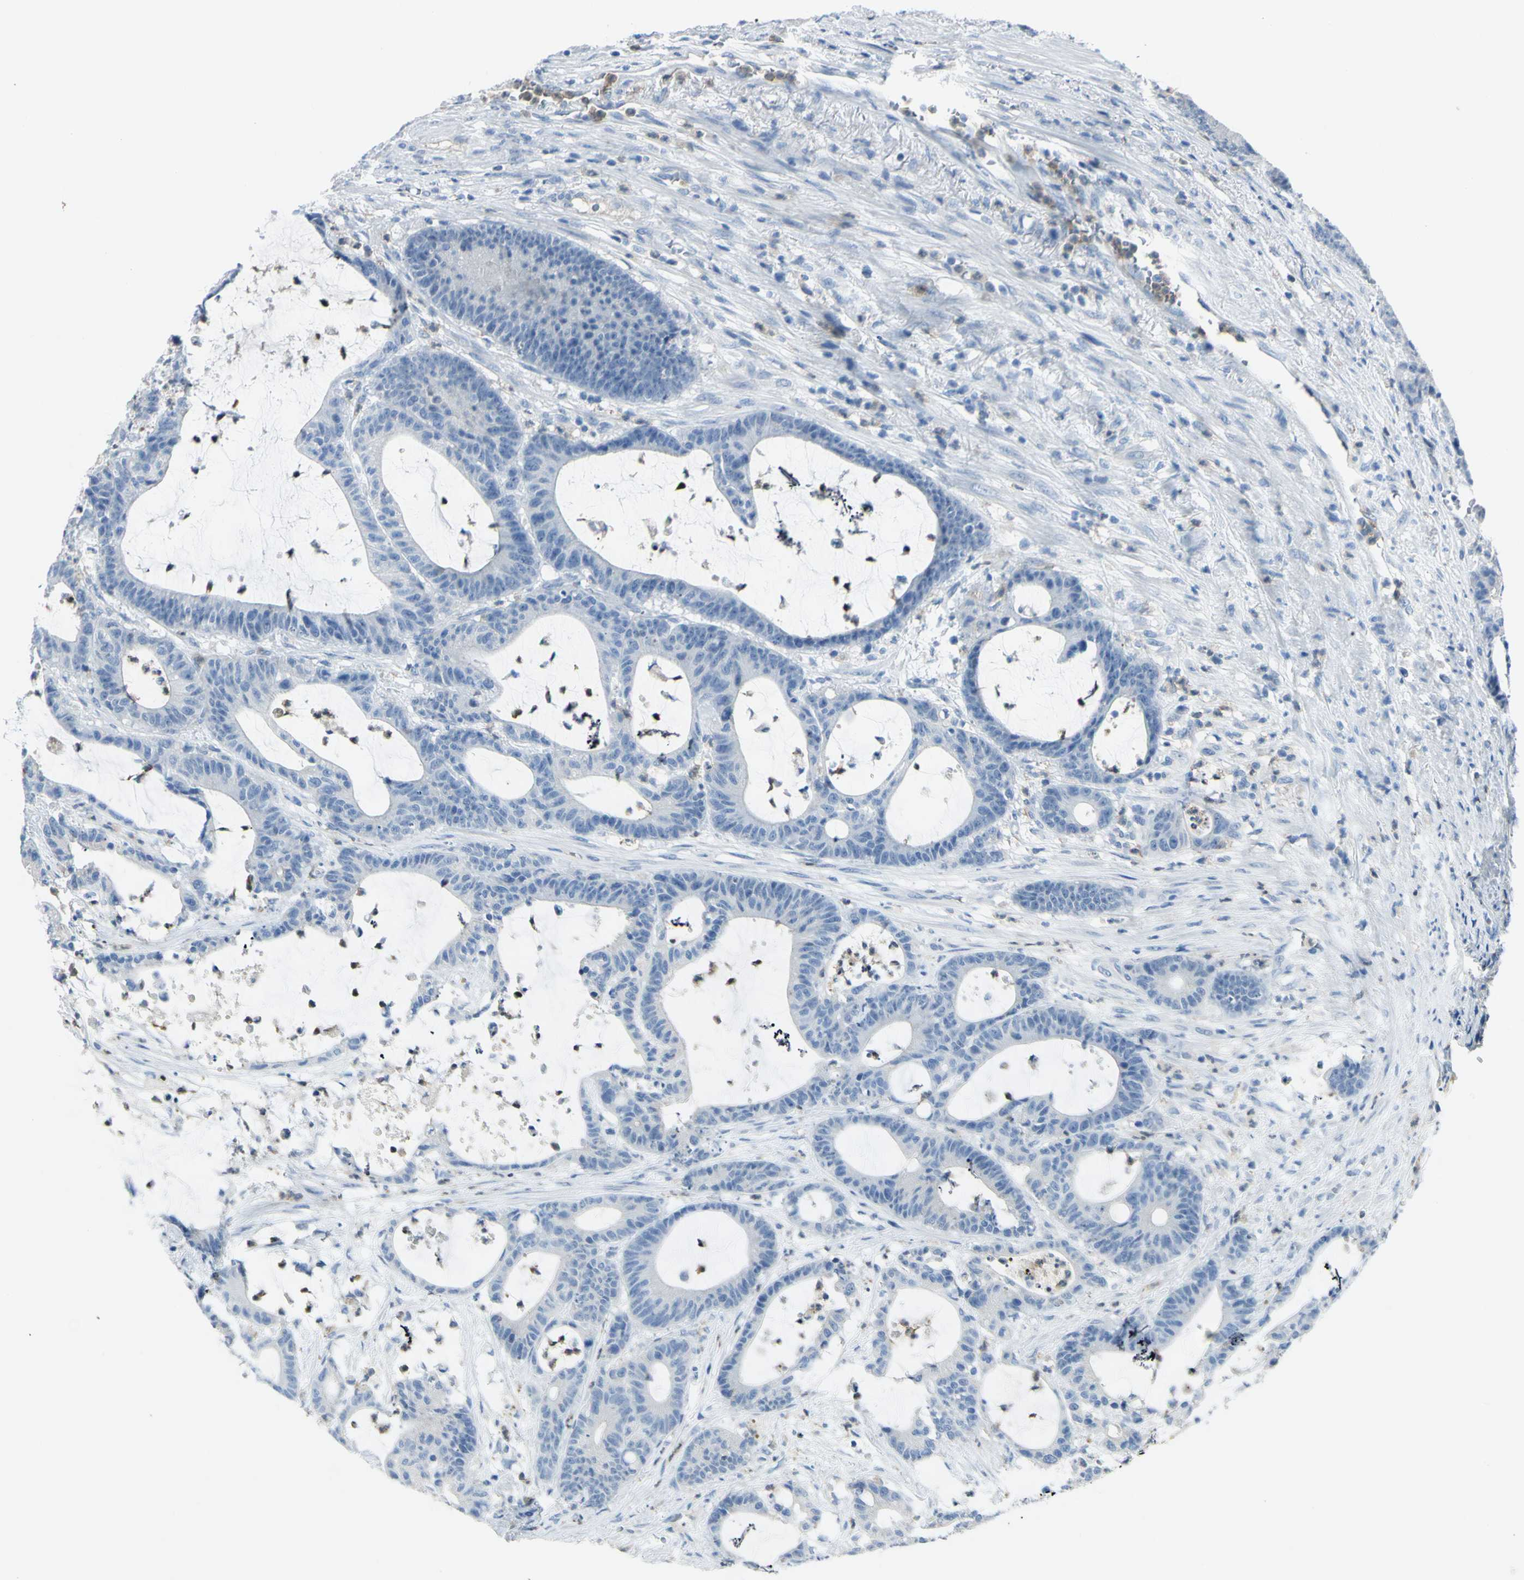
{"staining": {"intensity": "negative", "quantity": "none", "location": "none"}, "tissue": "colorectal cancer", "cell_type": "Tumor cells", "image_type": "cancer", "snomed": [{"axis": "morphology", "description": "Adenocarcinoma, NOS"}, {"axis": "topography", "description": "Colon"}], "caption": "Protein analysis of colorectal cancer (adenocarcinoma) exhibits no significant expression in tumor cells. (Immunohistochemistry (ihc), brightfield microscopy, high magnification).", "gene": "ZNF557", "patient": {"sex": "female", "age": 84}}